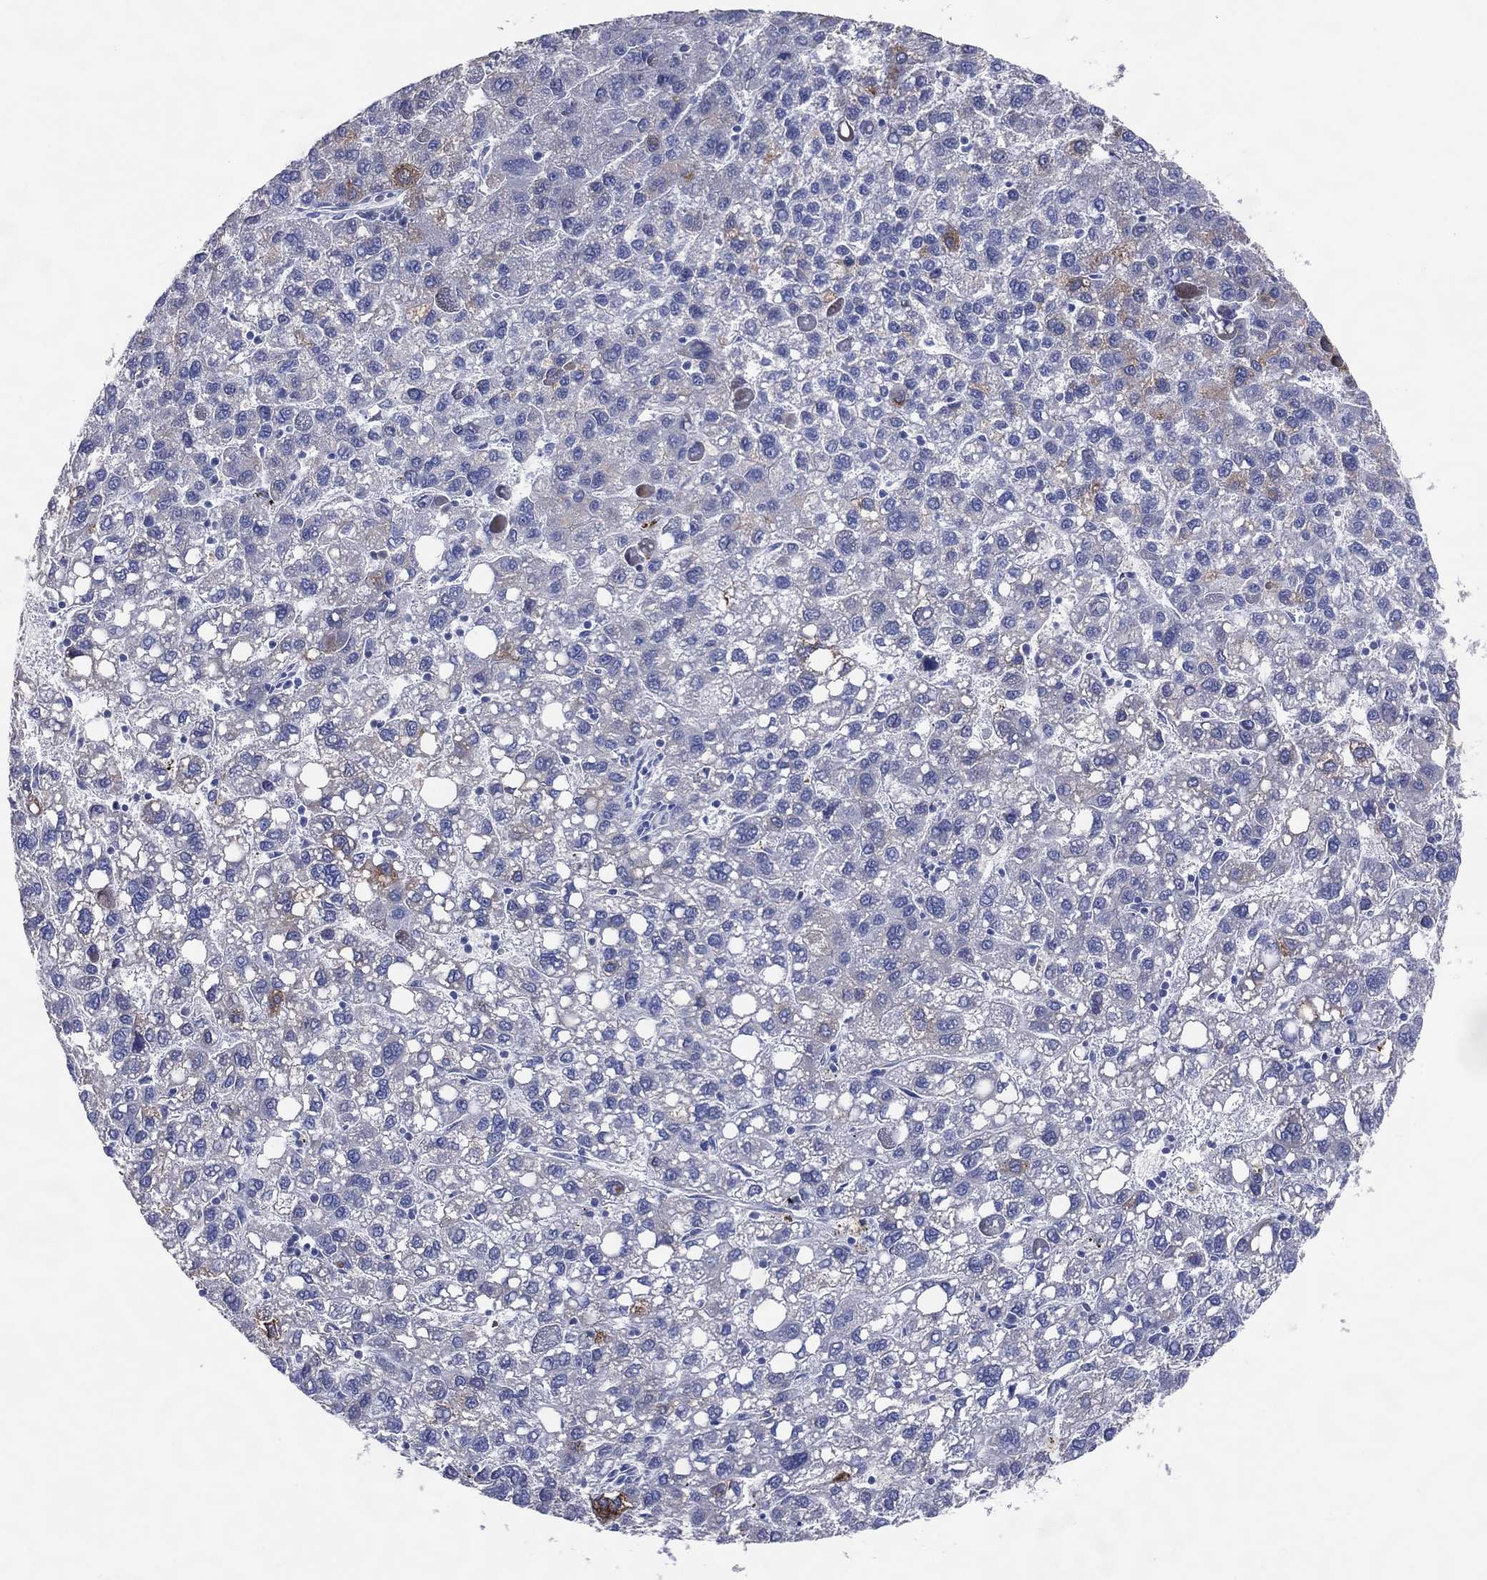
{"staining": {"intensity": "negative", "quantity": "none", "location": "none"}, "tissue": "liver cancer", "cell_type": "Tumor cells", "image_type": "cancer", "snomed": [{"axis": "morphology", "description": "Carcinoma, Hepatocellular, NOS"}, {"axis": "topography", "description": "Liver"}], "caption": "Immunohistochemistry image of liver cancer stained for a protein (brown), which exhibits no staining in tumor cells. The staining is performed using DAB (3,3'-diaminobenzidine) brown chromogen with nuclei counter-stained in using hematoxylin.", "gene": "DNAH6", "patient": {"sex": "female", "age": 82}}